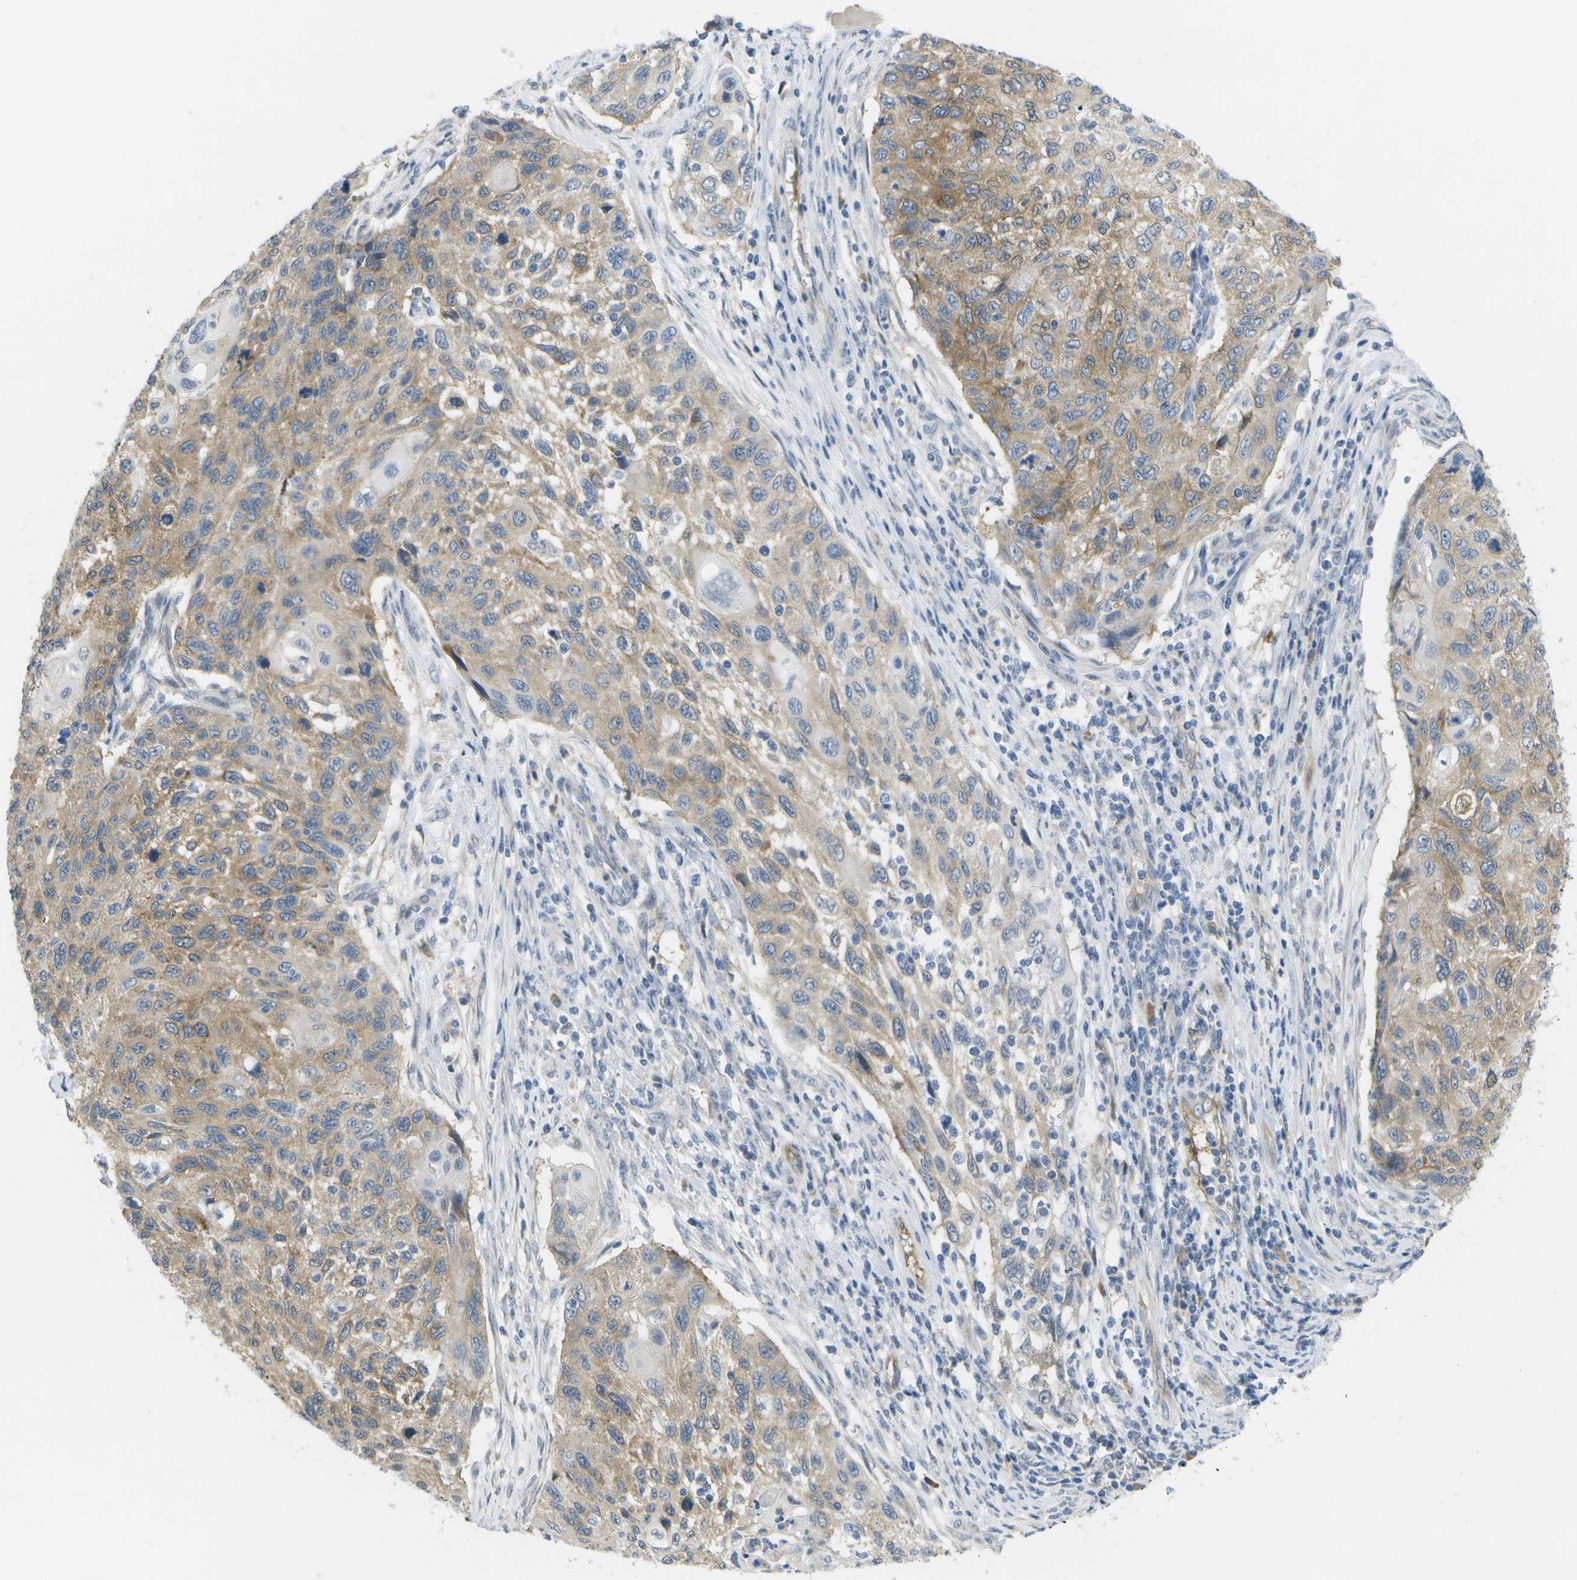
{"staining": {"intensity": "moderate", "quantity": "25%-75%", "location": "cytoplasmic/membranous"}, "tissue": "cervical cancer", "cell_type": "Tumor cells", "image_type": "cancer", "snomed": [{"axis": "morphology", "description": "Squamous cell carcinoma, NOS"}, {"axis": "topography", "description": "Cervix"}], "caption": "Immunohistochemistry of cervical cancer reveals medium levels of moderate cytoplasmic/membranous expression in approximately 25%-75% of tumor cells. (DAB (3,3'-diaminobenzidine) IHC with brightfield microscopy, high magnification).", "gene": "MARCHF8", "patient": {"sex": "female", "age": 70}}